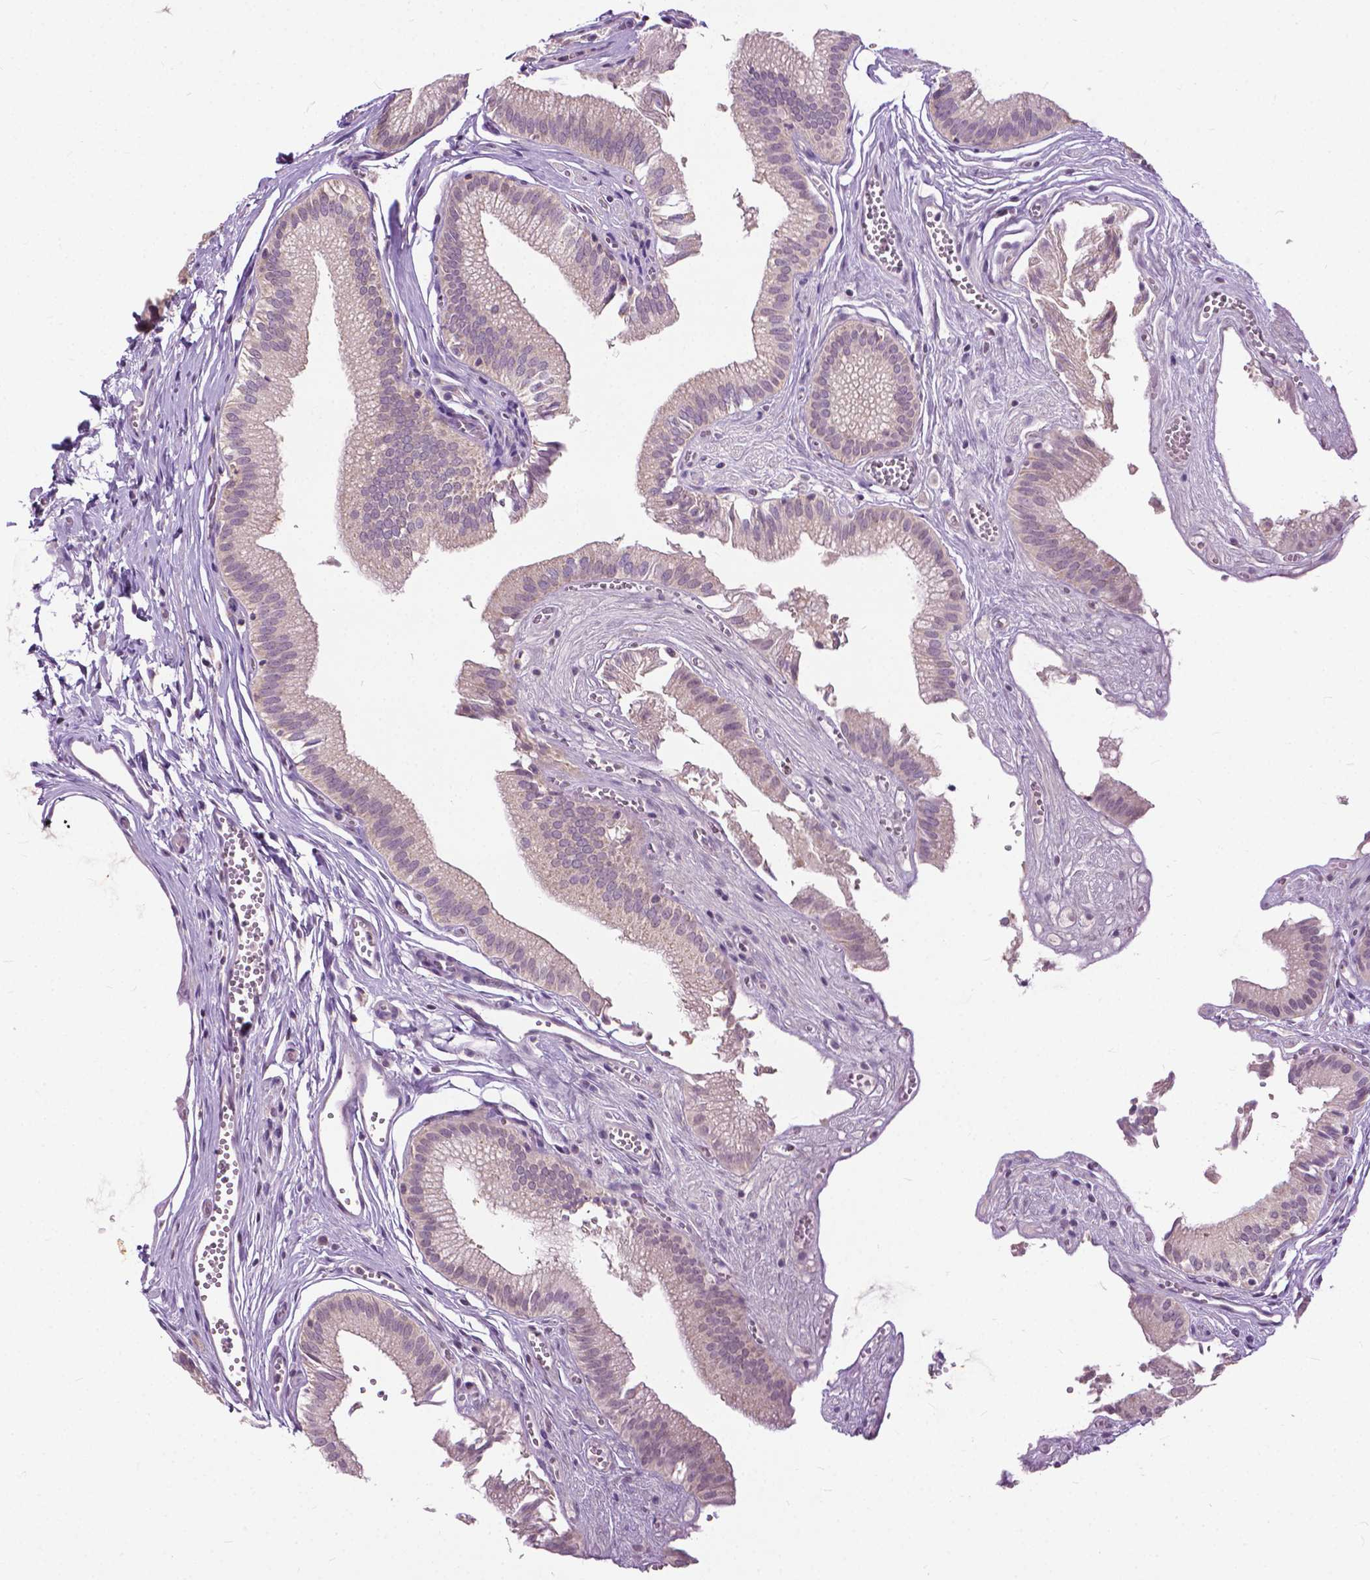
{"staining": {"intensity": "weak", "quantity": "25%-75%", "location": "cytoplasmic/membranous"}, "tissue": "gallbladder", "cell_type": "Glandular cells", "image_type": "normal", "snomed": [{"axis": "morphology", "description": "Normal tissue, NOS"}, {"axis": "topography", "description": "Gallbladder"}, {"axis": "topography", "description": "Peripheral nerve tissue"}], "caption": "Gallbladder stained with a brown dye displays weak cytoplasmic/membranous positive staining in approximately 25%-75% of glandular cells.", "gene": "TTC9B", "patient": {"sex": "male", "age": 17}}